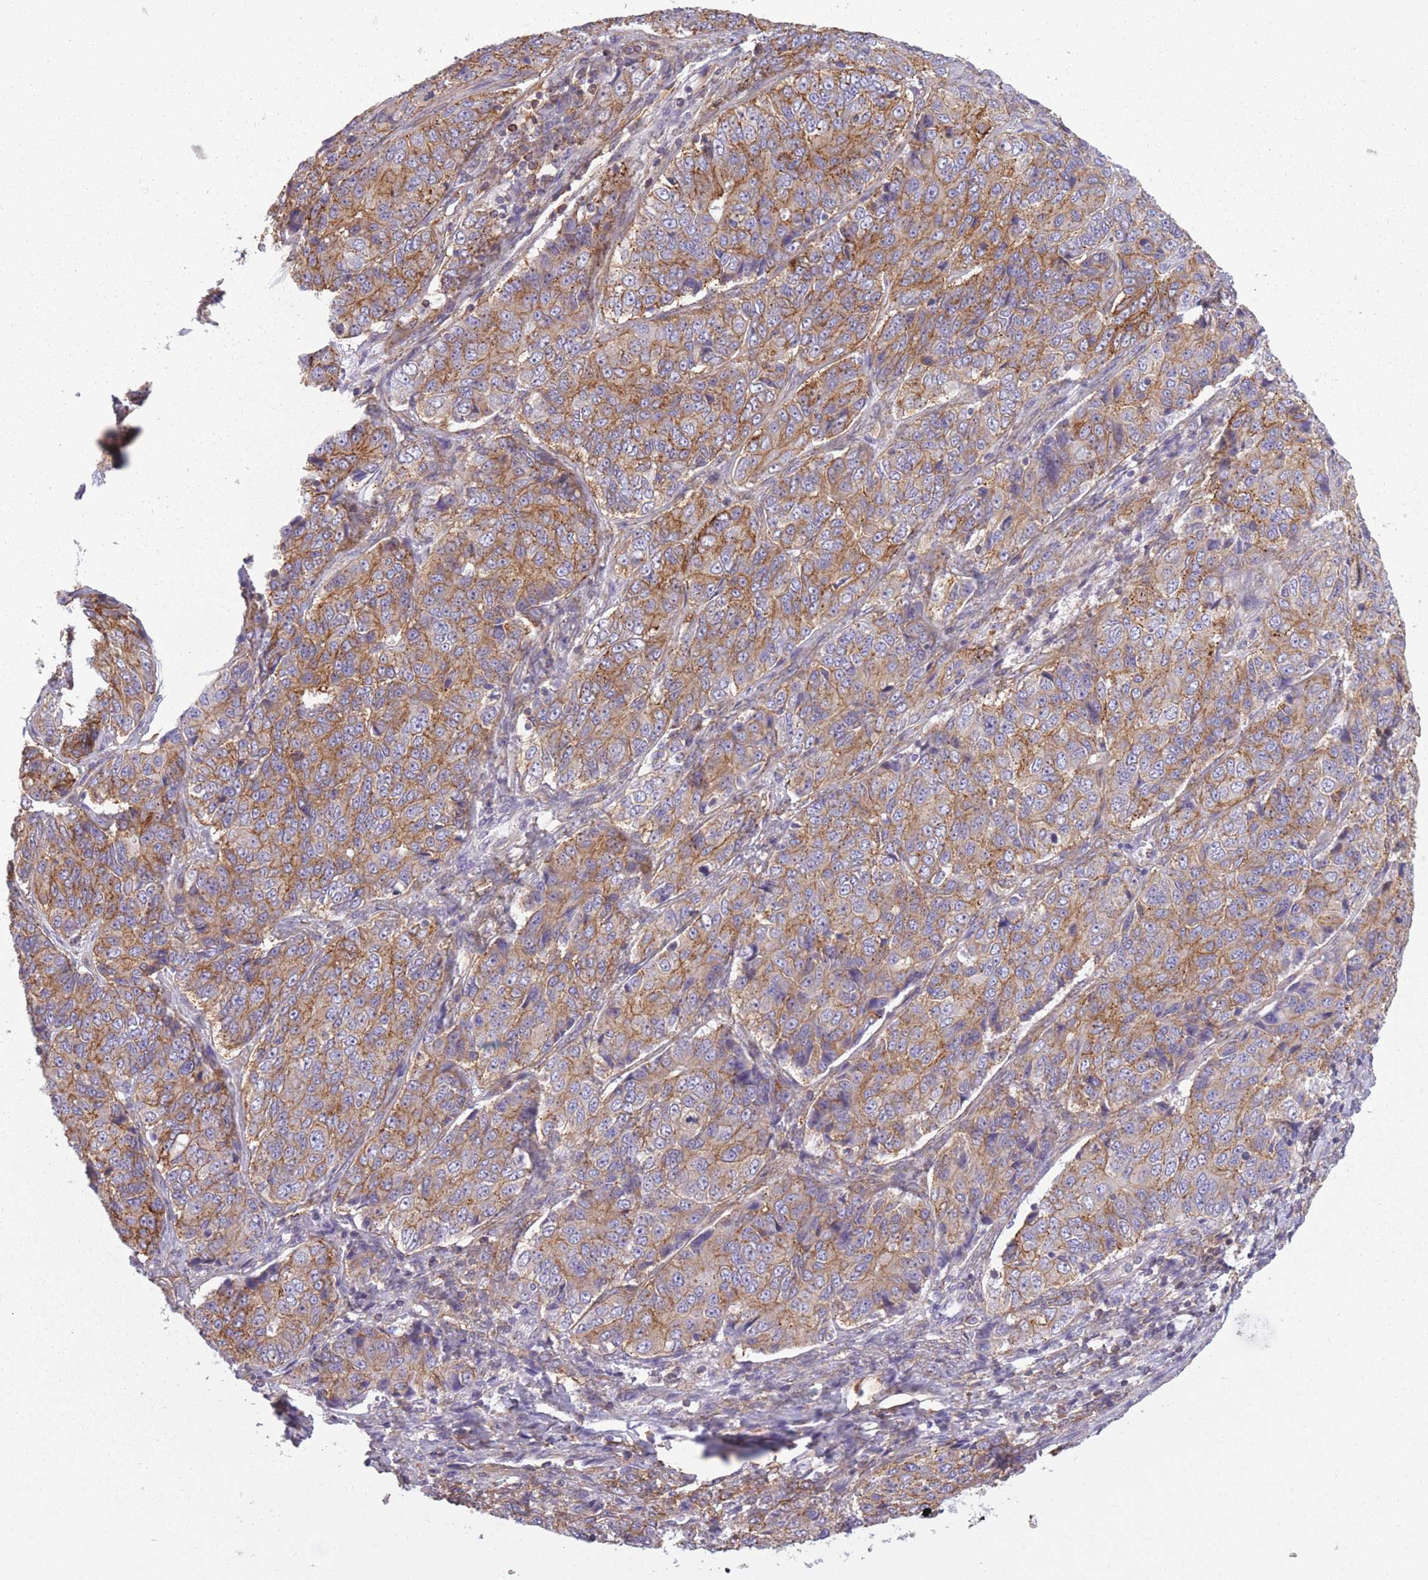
{"staining": {"intensity": "moderate", "quantity": ">75%", "location": "cytoplasmic/membranous"}, "tissue": "ovarian cancer", "cell_type": "Tumor cells", "image_type": "cancer", "snomed": [{"axis": "morphology", "description": "Carcinoma, endometroid"}, {"axis": "topography", "description": "Ovary"}], "caption": "The micrograph reveals immunohistochemical staining of ovarian cancer (endometroid carcinoma). There is moderate cytoplasmic/membranous staining is present in about >75% of tumor cells. The staining is performed using DAB brown chromogen to label protein expression. The nuclei are counter-stained blue using hematoxylin.", "gene": "ADD1", "patient": {"sex": "female", "age": 51}}